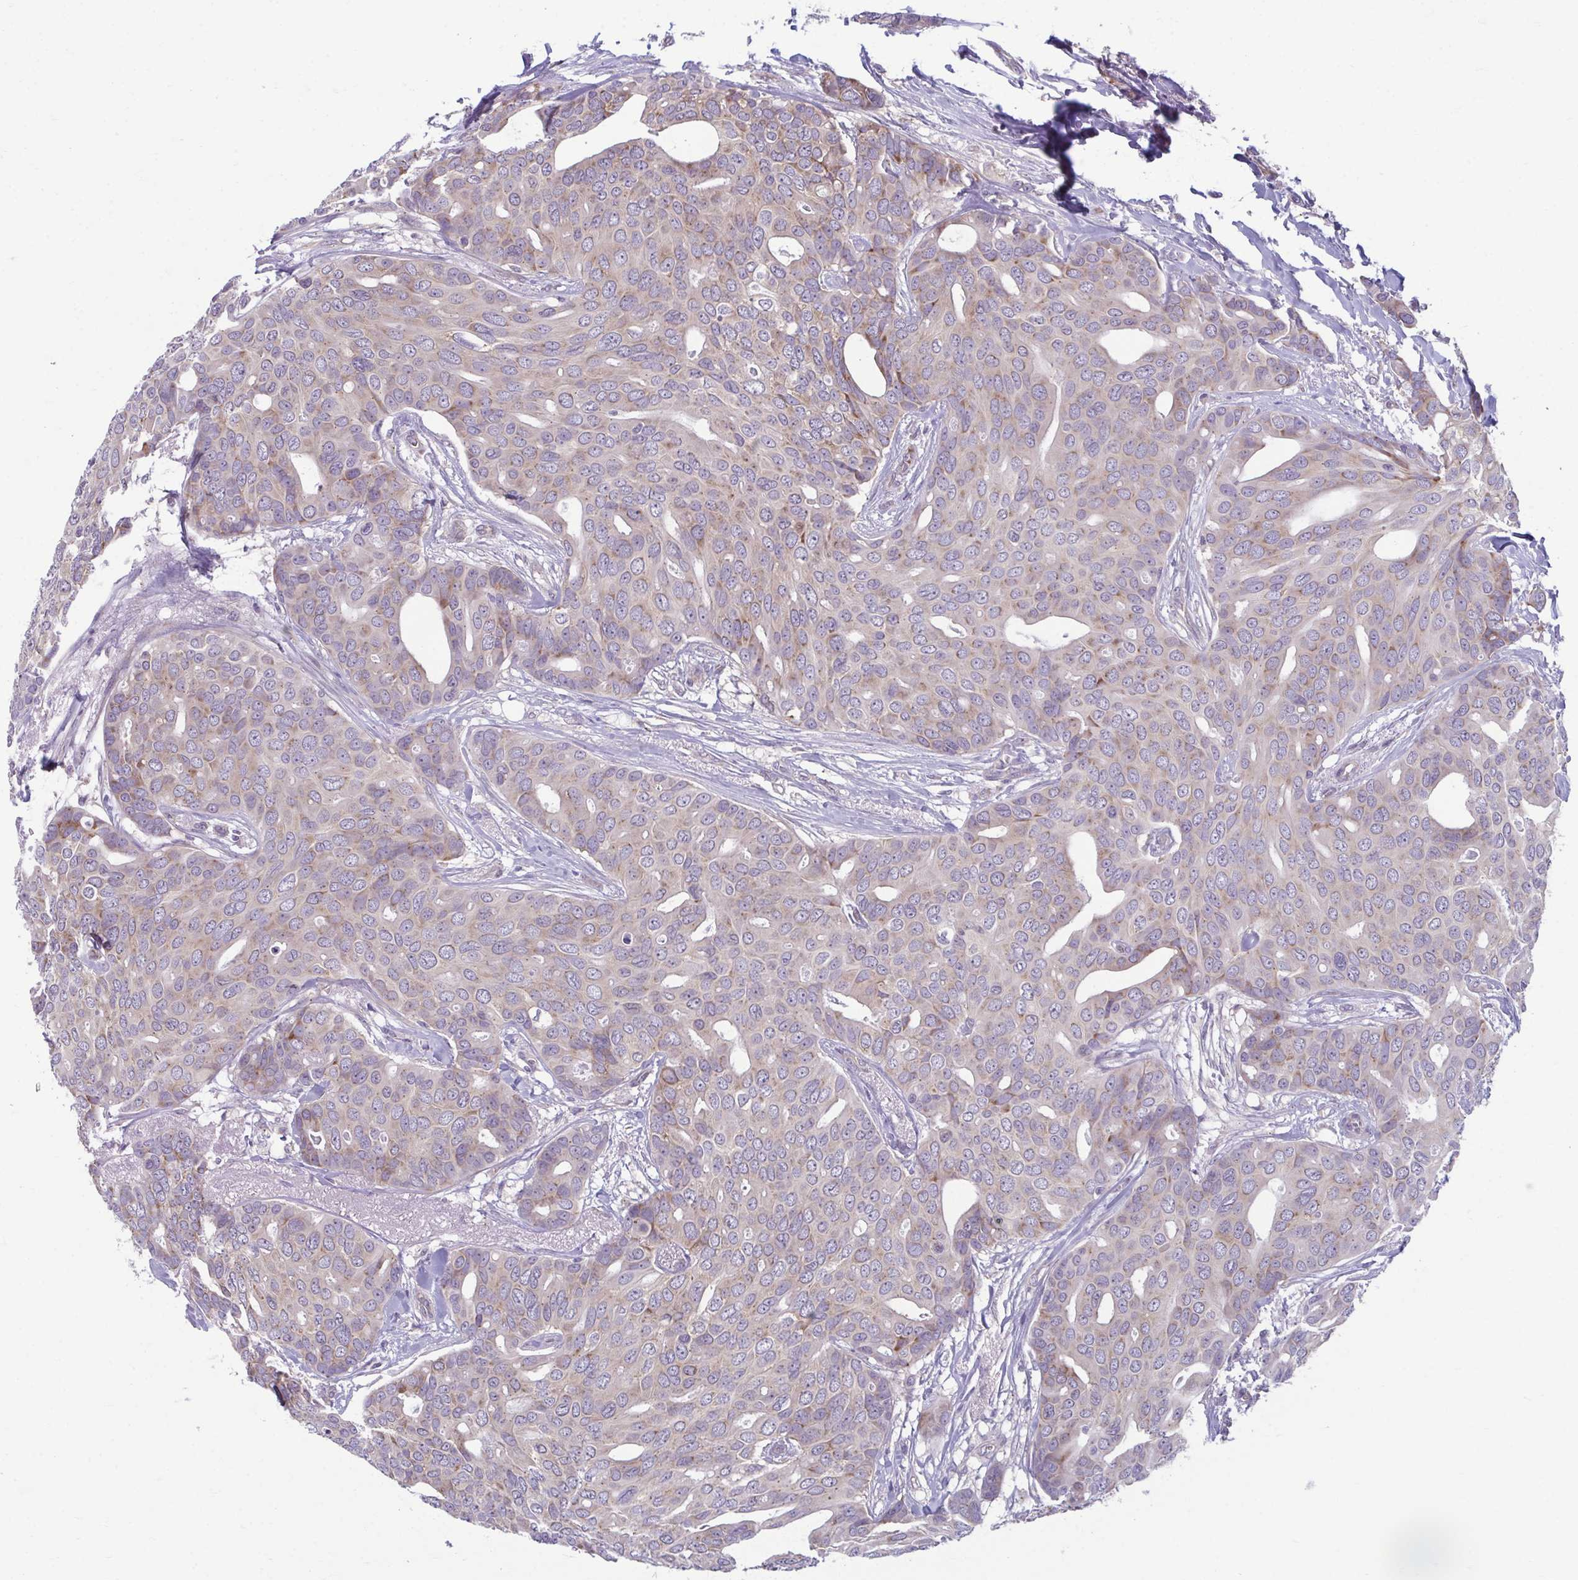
{"staining": {"intensity": "weak", "quantity": "<25%", "location": "cytoplasmic/membranous"}, "tissue": "breast cancer", "cell_type": "Tumor cells", "image_type": "cancer", "snomed": [{"axis": "morphology", "description": "Duct carcinoma"}, {"axis": "topography", "description": "Breast"}], "caption": "Immunohistochemistry (IHC) of human breast cancer displays no expression in tumor cells.", "gene": "TMEM108", "patient": {"sex": "female", "age": 54}}